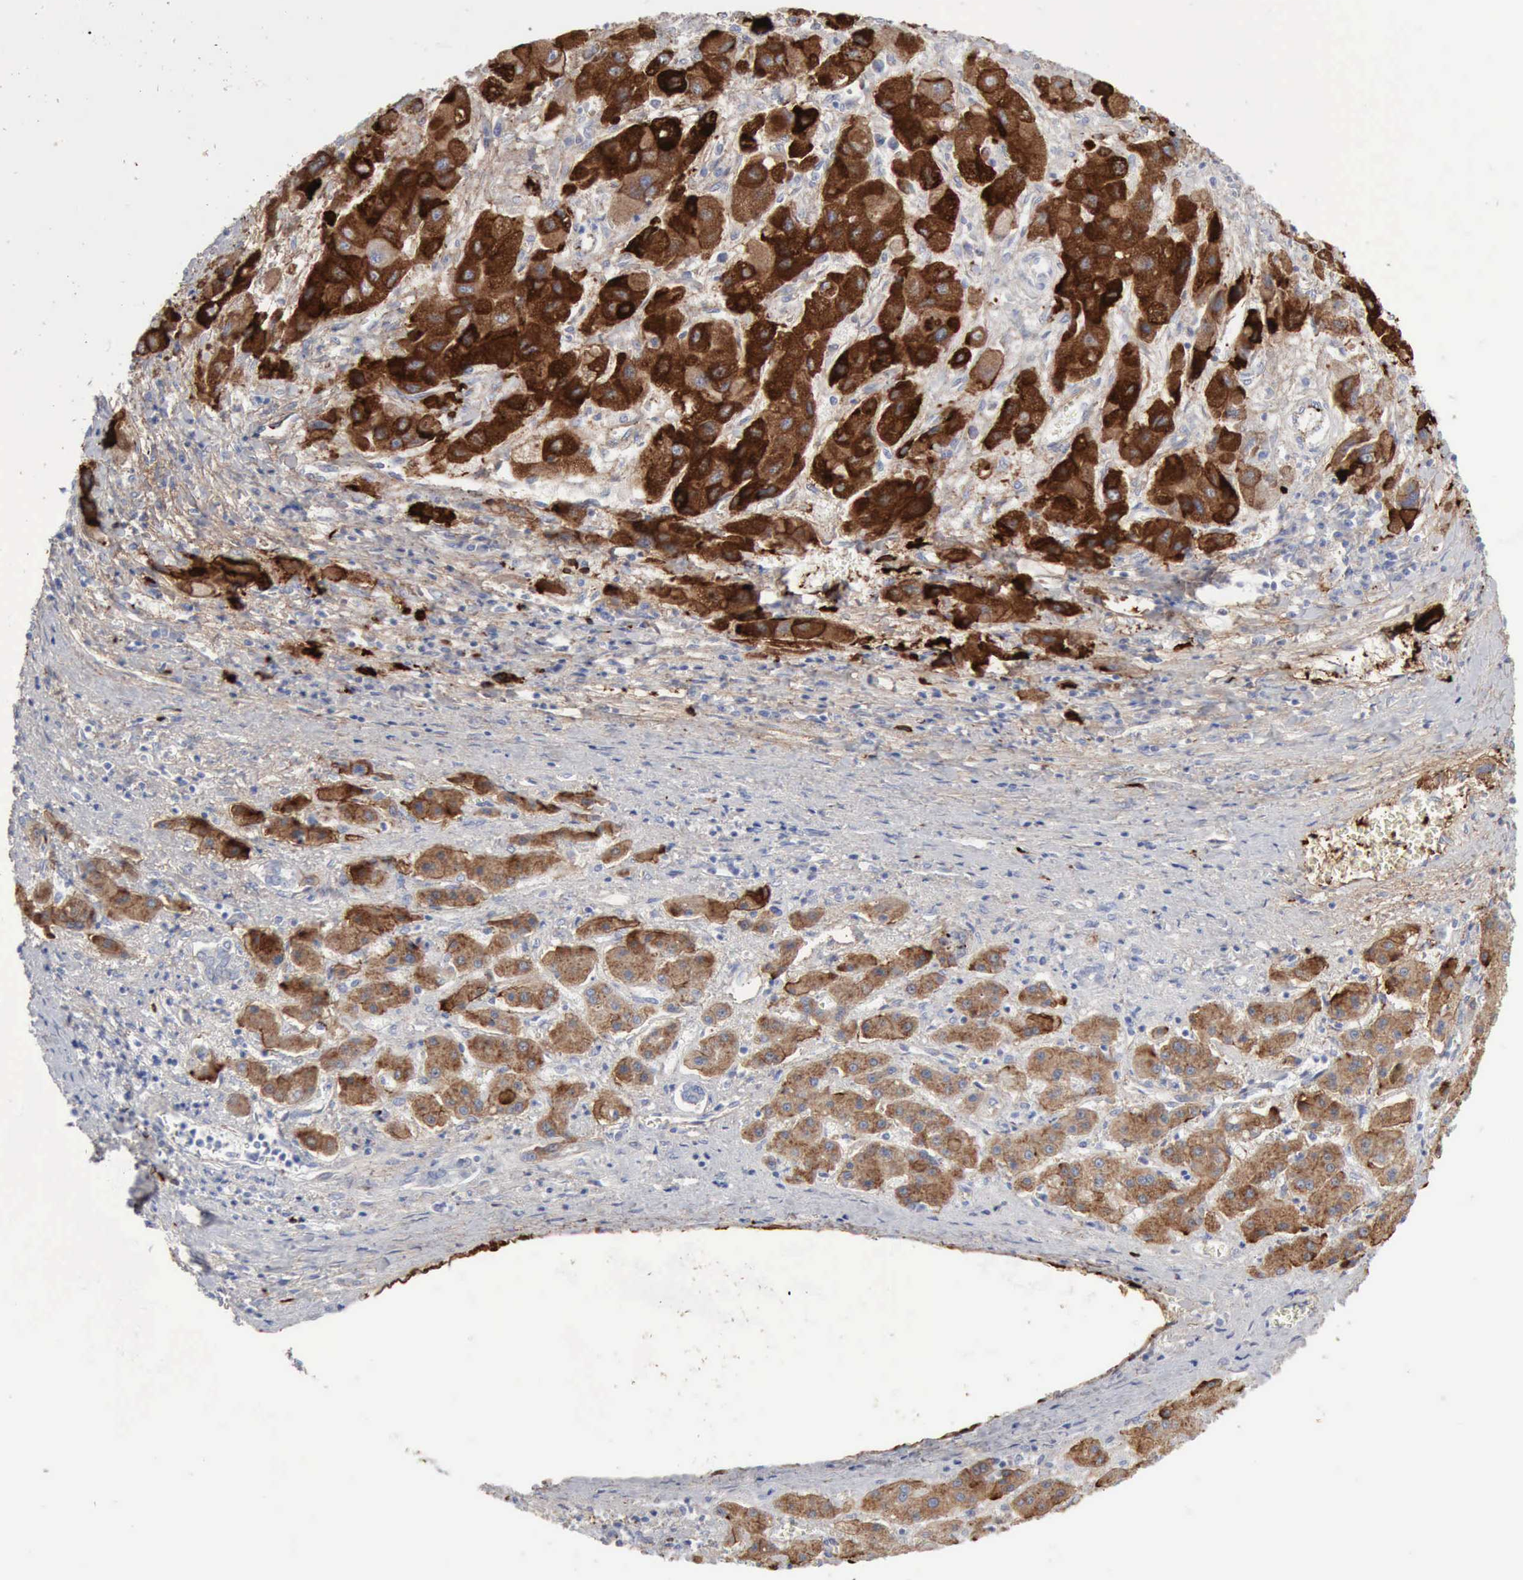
{"staining": {"intensity": "strong", "quantity": ">75%", "location": "cytoplasmic/membranous"}, "tissue": "liver cancer", "cell_type": "Tumor cells", "image_type": "cancer", "snomed": [{"axis": "morphology", "description": "Carcinoma, Hepatocellular, NOS"}, {"axis": "topography", "description": "Liver"}], "caption": "The image reveals a brown stain indicating the presence of a protein in the cytoplasmic/membranous of tumor cells in liver cancer.", "gene": "C4BPA", "patient": {"sex": "male", "age": 24}}